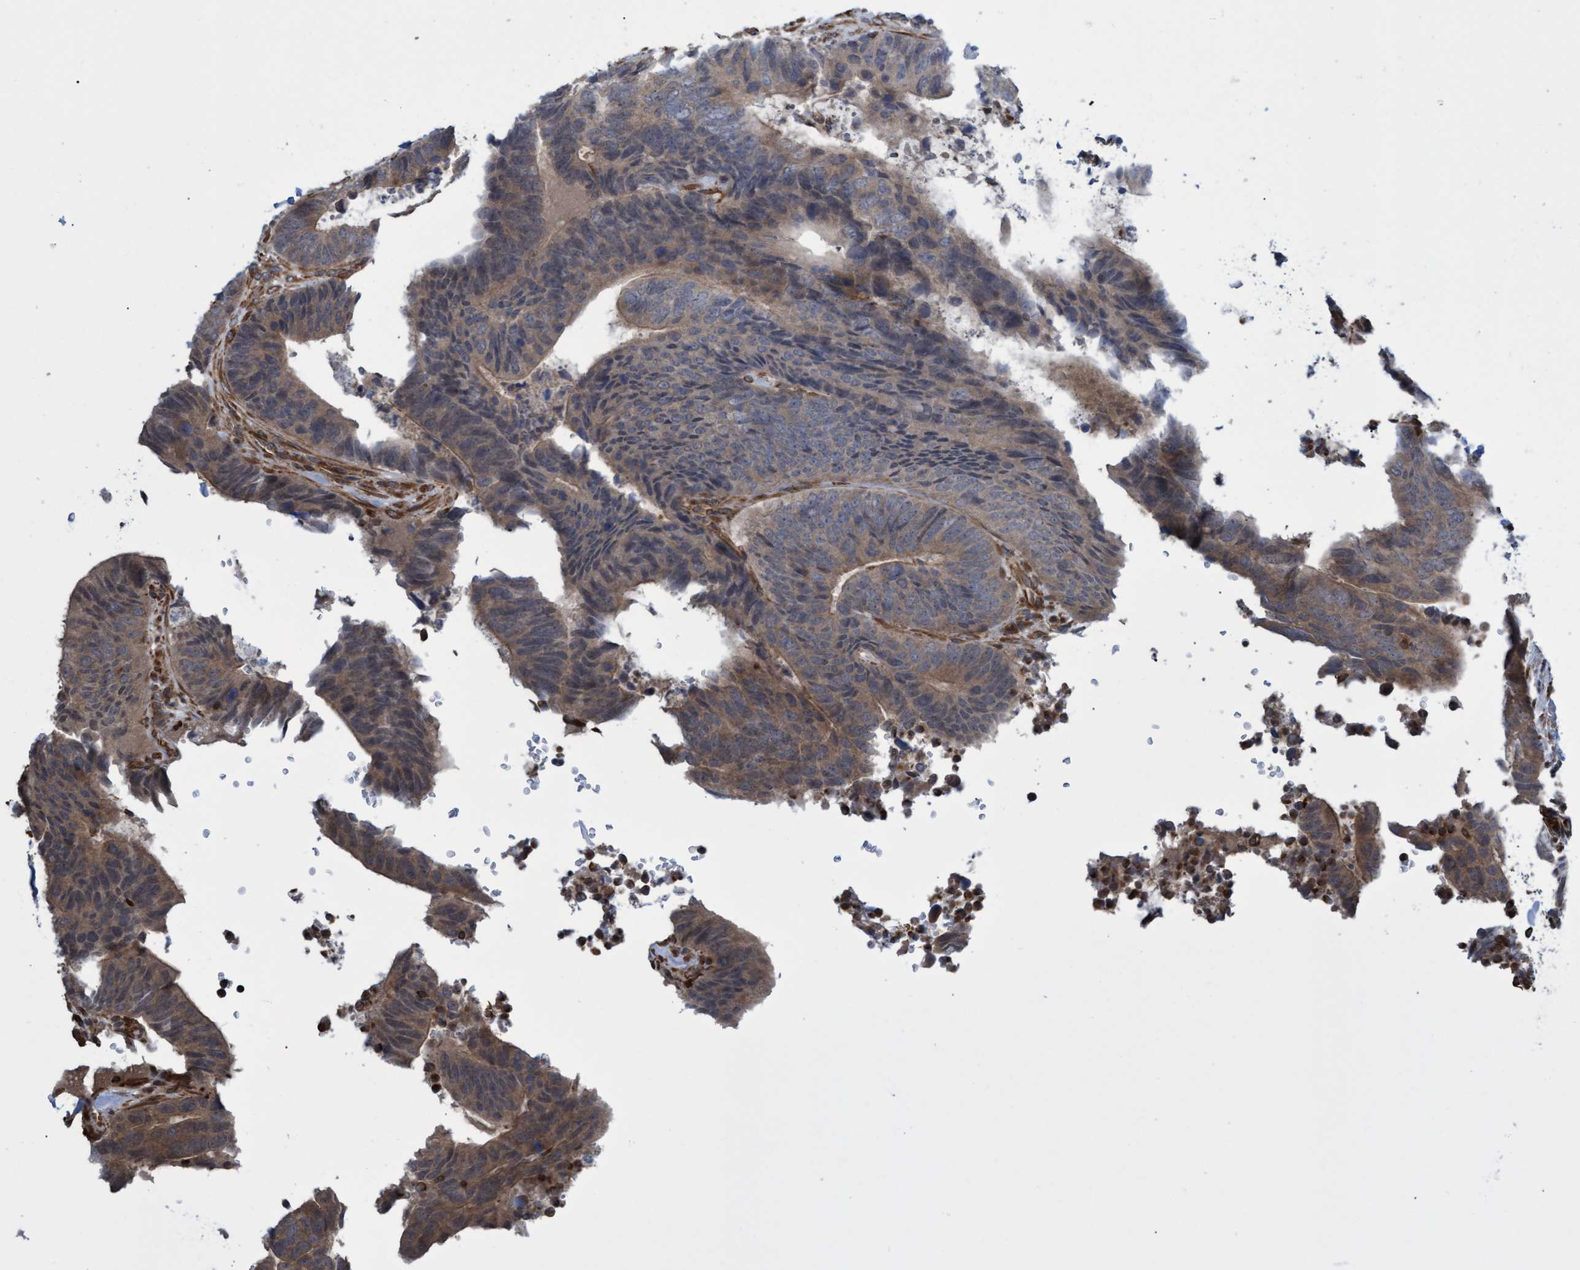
{"staining": {"intensity": "weak", "quantity": ">75%", "location": "cytoplasmic/membranous"}, "tissue": "colorectal cancer", "cell_type": "Tumor cells", "image_type": "cancer", "snomed": [{"axis": "morphology", "description": "Adenocarcinoma, NOS"}, {"axis": "topography", "description": "Colon"}], "caption": "Immunohistochemical staining of human colorectal cancer (adenocarcinoma) exhibits low levels of weak cytoplasmic/membranous protein staining in approximately >75% of tumor cells. The staining was performed using DAB (3,3'-diaminobenzidine) to visualize the protein expression in brown, while the nuclei were stained in blue with hematoxylin (Magnification: 20x).", "gene": "TNFRSF10B", "patient": {"sex": "male", "age": 56}}